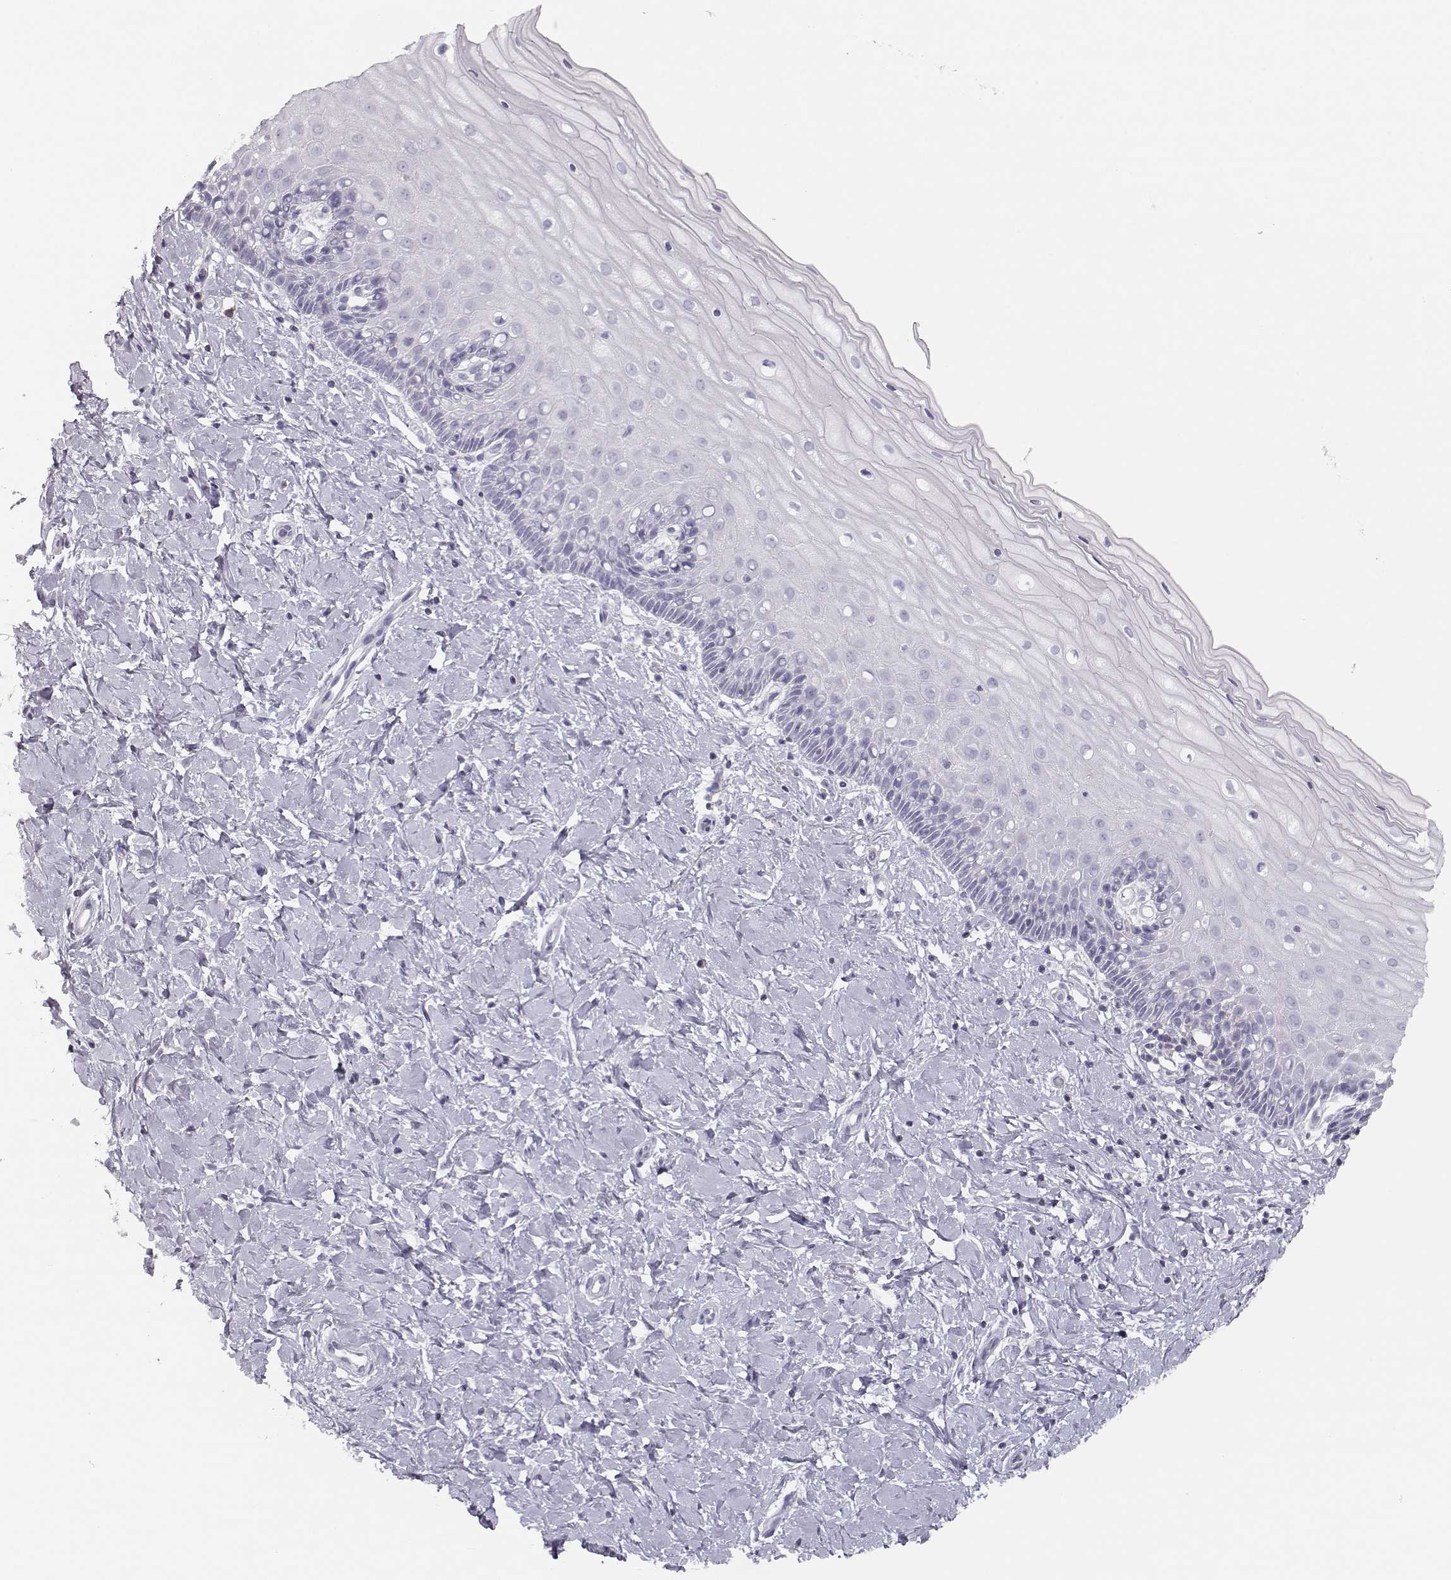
{"staining": {"intensity": "negative", "quantity": "none", "location": "none"}, "tissue": "cervix", "cell_type": "Glandular cells", "image_type": "normal", "snomed": [{"axis": "morphology", "description": "Normal tissue, NOS"}, {"axis": "topography", "description": "Cervix"}], "caption": "DAB immunohistochemical staining of normal cervix shows no significant expression in glandular cells.", "gene": "FAM166A", "patient": {"sex": "female", "age": 37}}